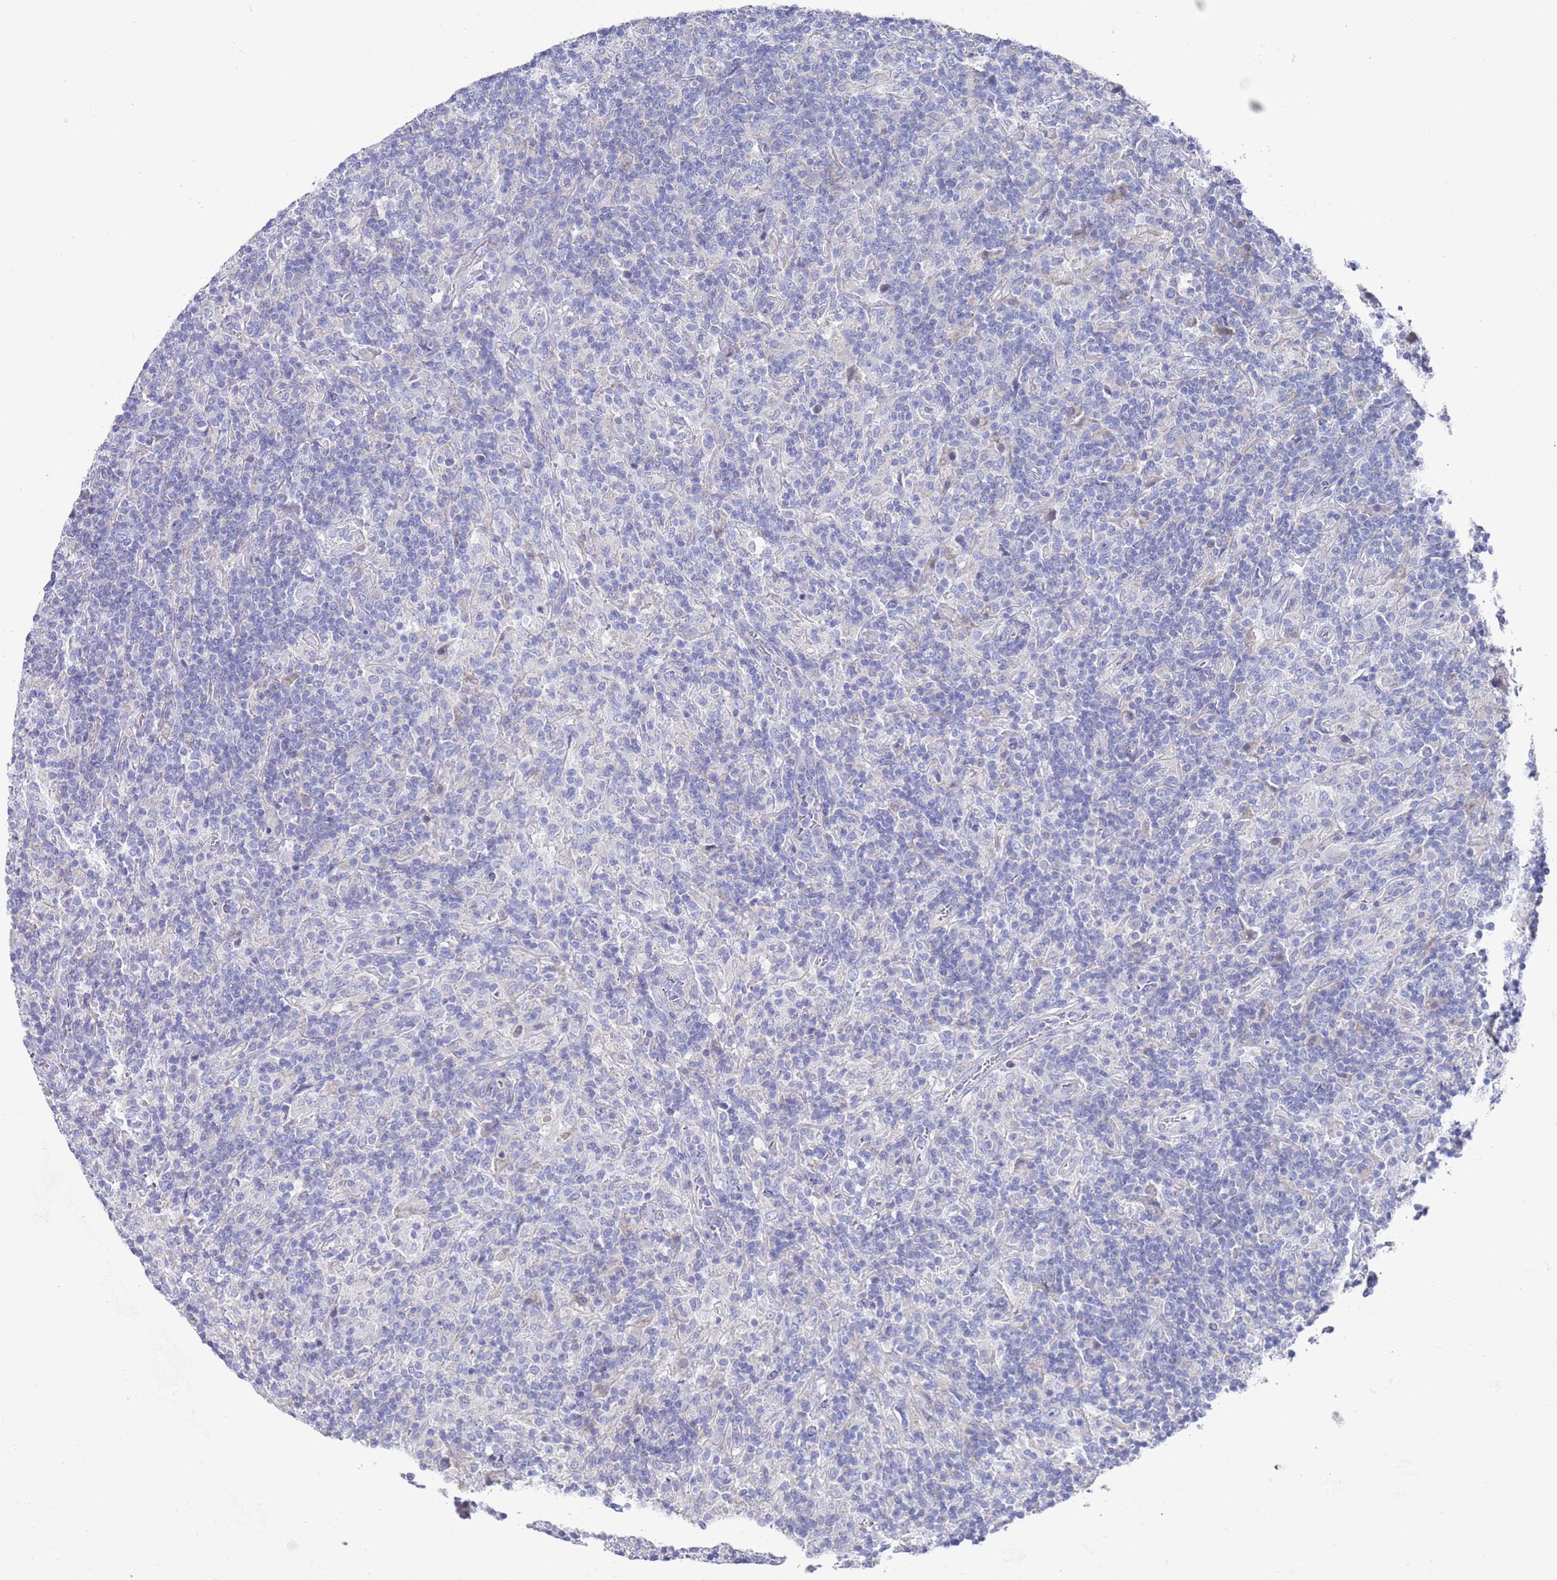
{"staining": {"intensity": "negative", "quantity": "none", "location": "none"}, "tissue": "lymphoma", "cell_type": "Tumor cells", "image_type": "cancer", "snomed": [{"axis": "morphology", "description": "Hodgkin's disease, NOS"}, {"axis": "topography", "description": "Lymph node"}], "caption": "High magnification brightfield microscopy of lymphoma stained with DAB (brown) and counterstained with hematoxylin (blue): tumor cells show no significant staining.", "gene": "SCAPER", "patient": {"sex": "male", "age": 70}}